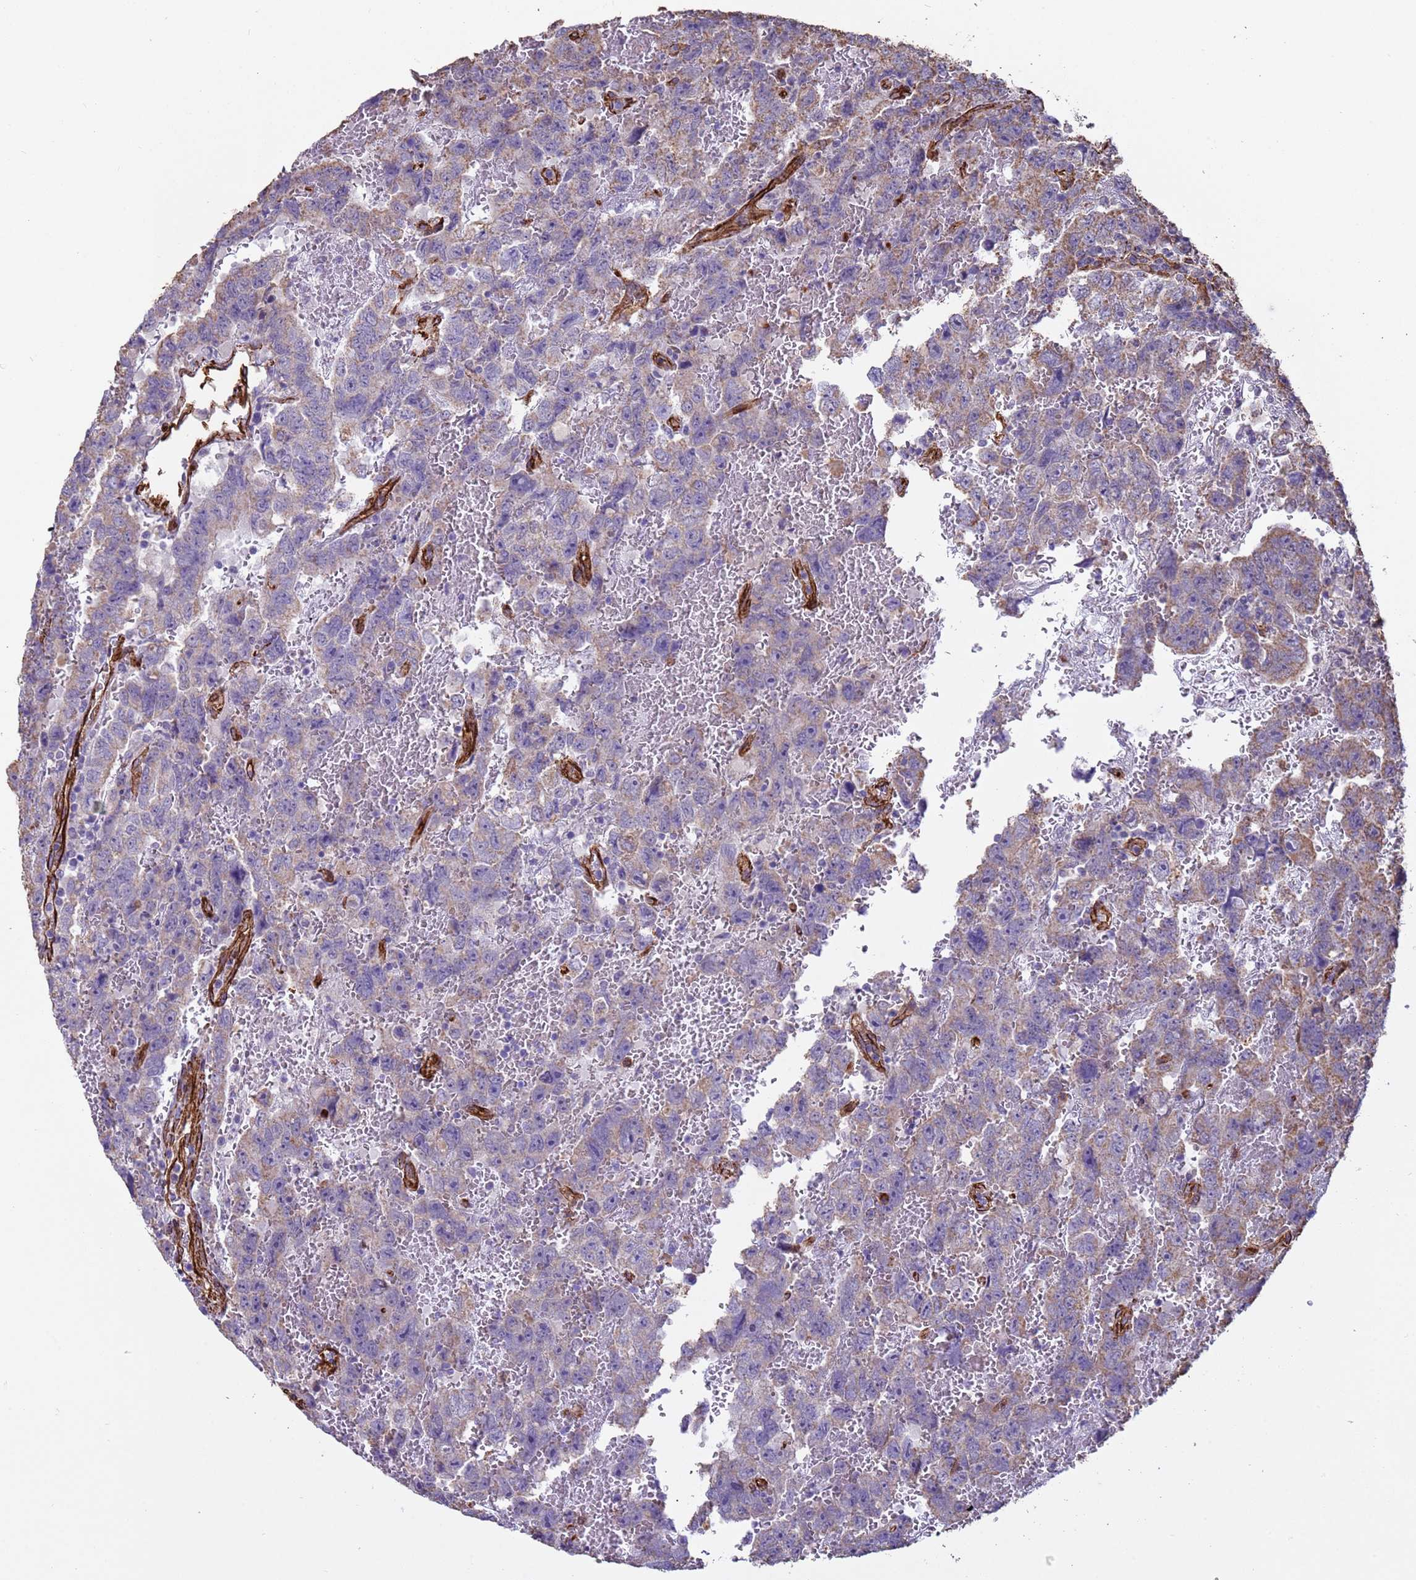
{"staining": {"intensity": "weak", "quantity": "25%-75%", "location": "cytoplasmic/membranous"}, "tissue": "testis cancer", "cell_type": "Tumor cells", "image_type": "cancer", "snomed": [{"axis": "morphology", "description": "Carcinoma, Embryonal, NOS"}, {"axis": "topography", "description": "Testis"}], "caption": "Immunohistochemistry photomicrograph of neoplastic tissue: human testis embryonal carcinoma stained using immunohistochemistry (IHC) displays low levels of weak protein expression localized specifically in the cytoplasmic/membranous of tumor cells, appearing as a cytoplasmic/membranous brown color.", "gene": "GASK1A", "patient": {"sex": "male", "age": 45}}